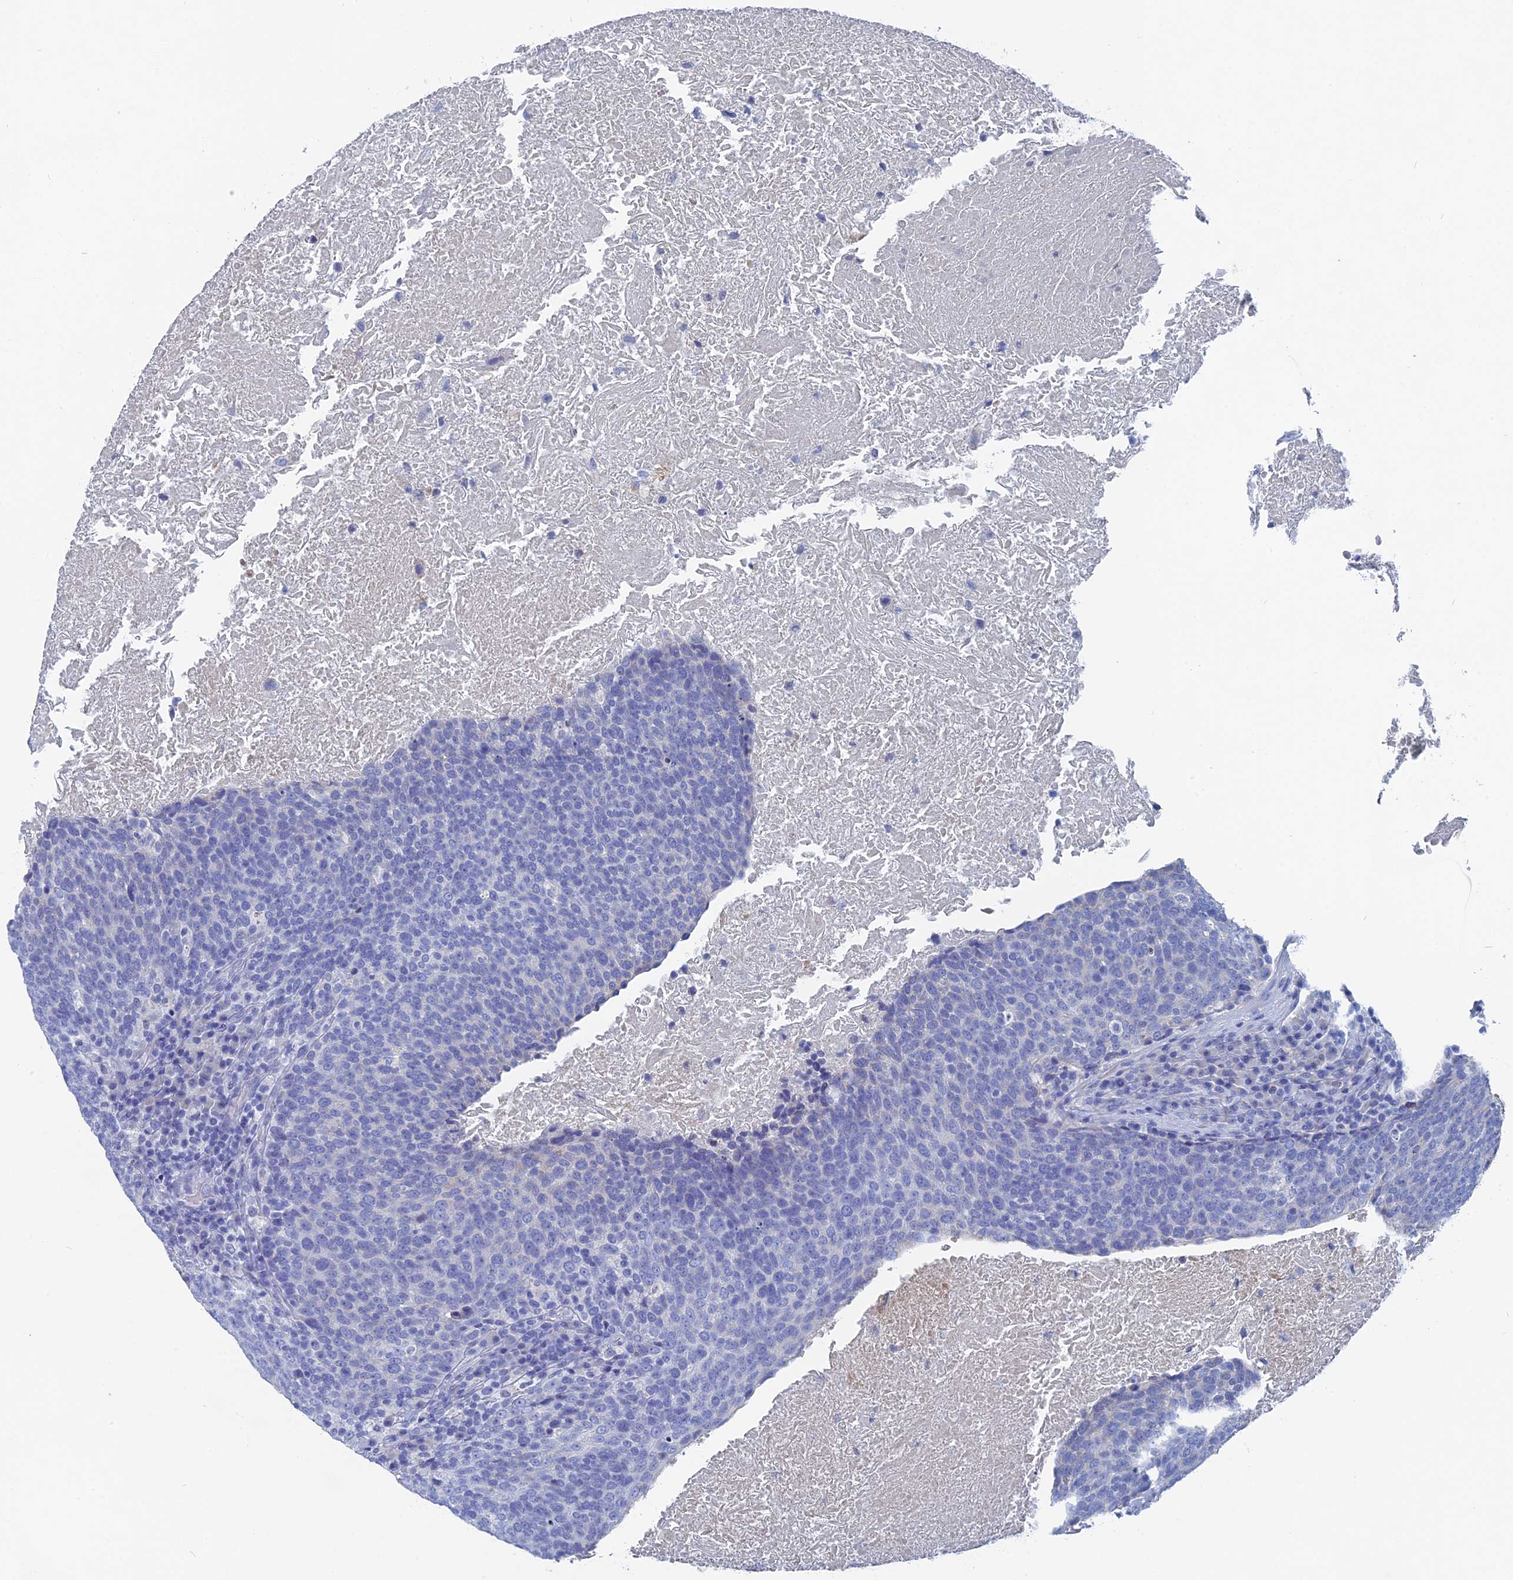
{"staining": {"intensity": "negative", "quantity": "none", "location": "none"}, "tissue": "head and neck cancer", "cell_type": "Tumor cells", "image_type": "cancer", "snomed": [{"axis": "morphology", "description": "Squamous cell carcinoma, NOS"}, {"axis": "morphology", "description": "Squamous cell carcinoma, metastatic, NOS"}, {"axis": "topography", "description": "Lymph node"}, {"axis": "topography", "description": "Head-Neck"}], "caption": "Tumor cells are negative for brown protein staining in metastatic squamous cell carcinoma (head and neck).", "gene": "HIGD1A", "patient": {"sex": "male", "age": 62}}